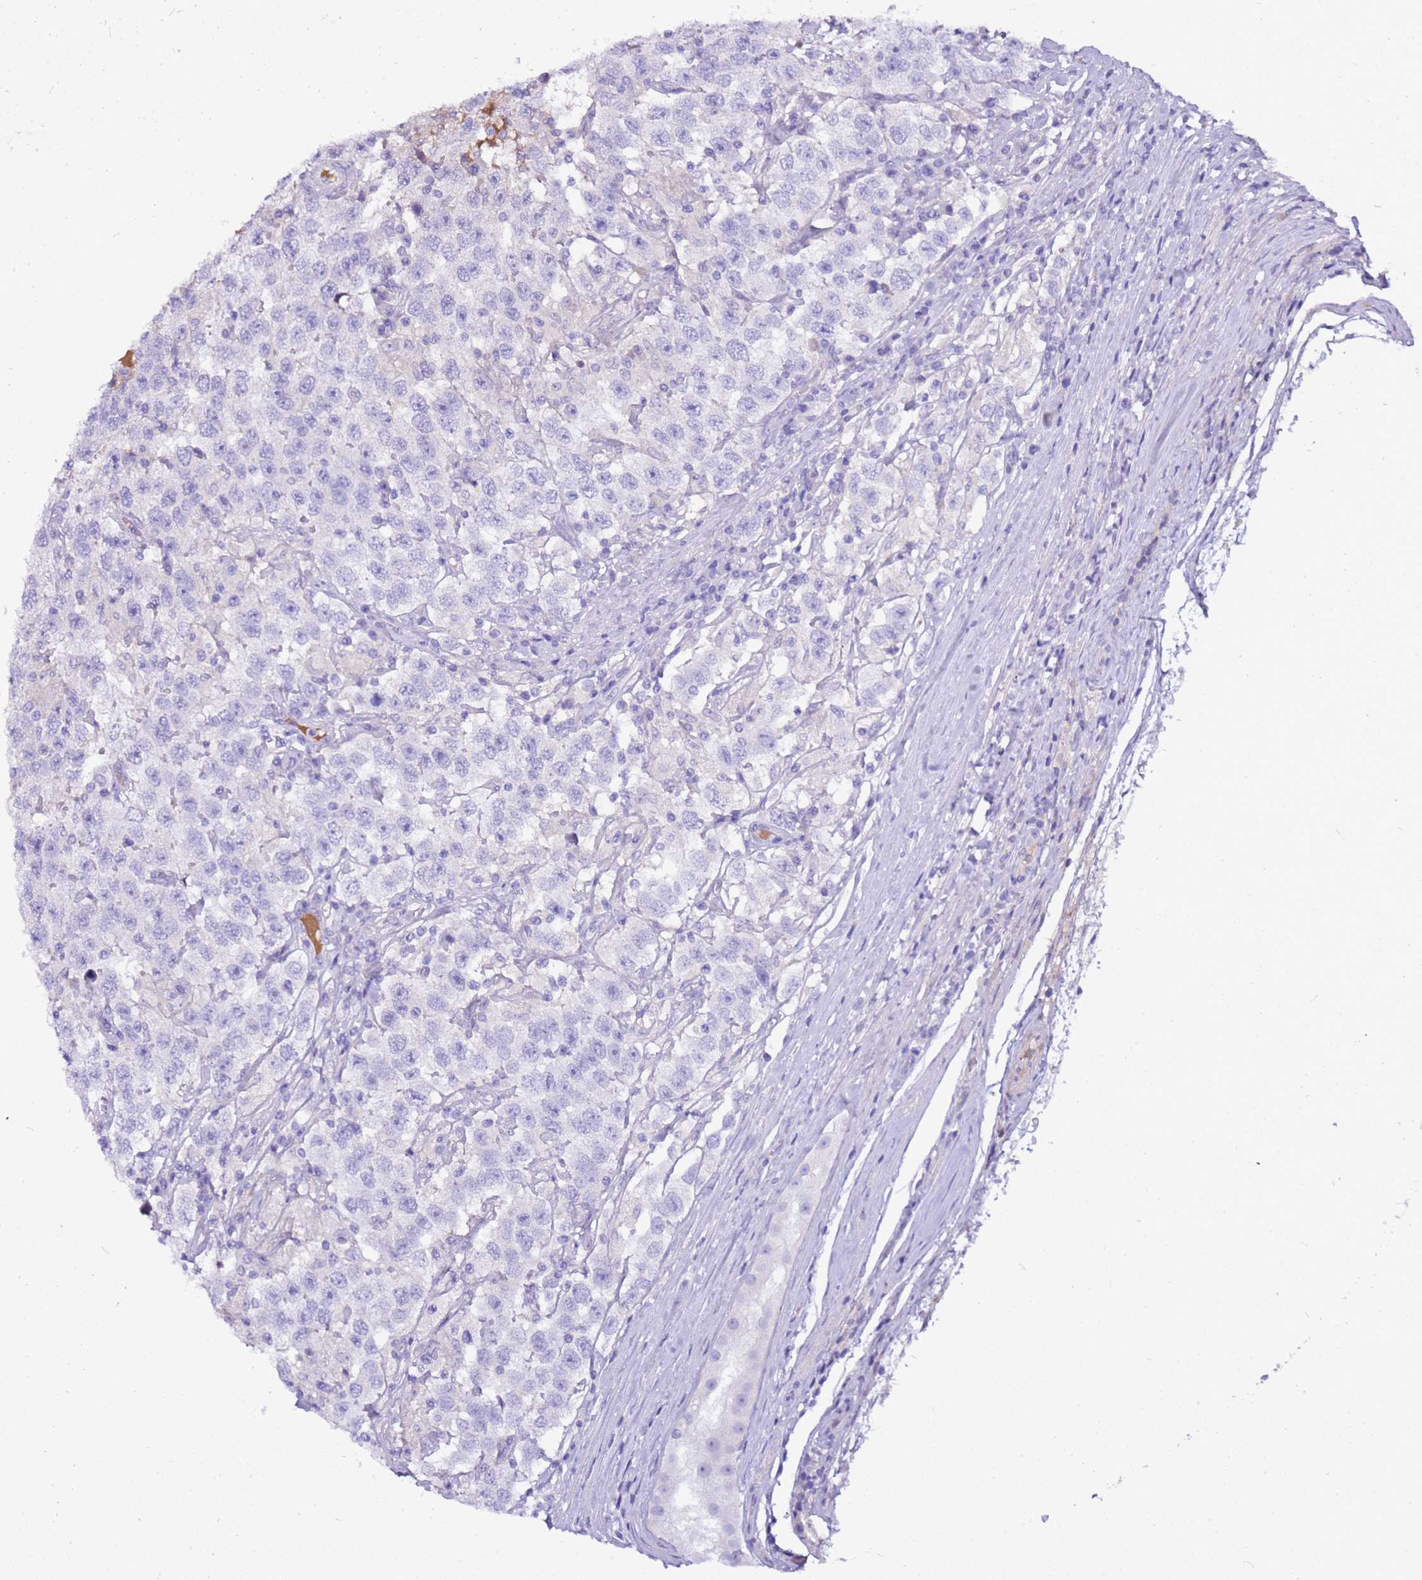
{"staining": {"intensity": "negative", "quantity": "none", "location": "none"}, "tissue": "testis cancer", "cell_type": "Tumor cells", "image_type": "cancer", "snomed": [{"axis": "morphology", "description": "Seminoma, NOS"}, {"axis": "topography", "description": "Testis"}], "caption": "Immunohistochemical staining of human testis cancer (seminoma) reveals no significant expression in tumor cells. (Stains: DAB immunohistochemistry (IHC) with hematoxylin counter stain, Microscopy: brightfield microscopy at high magnification).", "gene": "DCDC2B", "patient": {"sex": "male", "age": 41}}